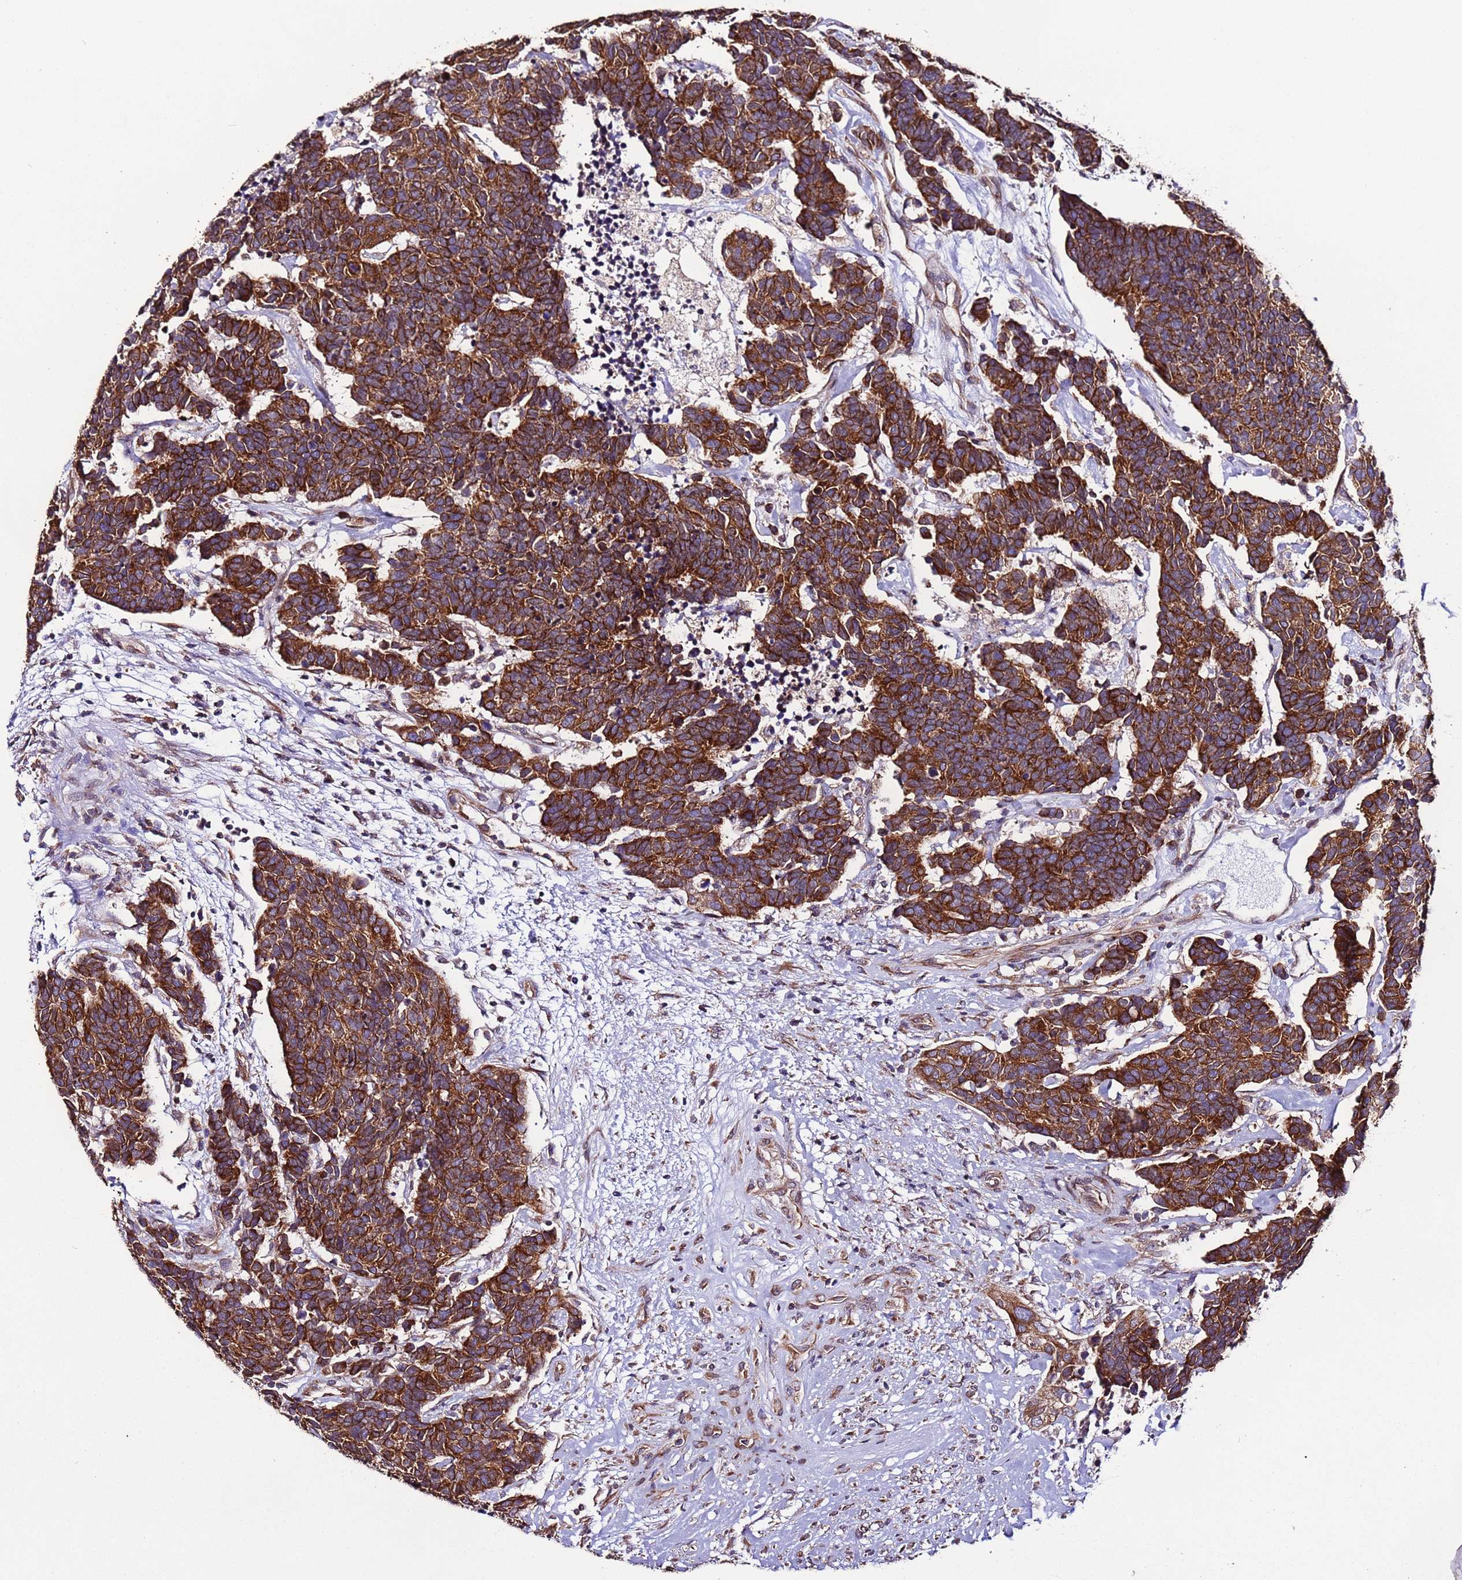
{"staining": {"intensity": "strong", "quantity": ">75%", "location": "cytoplasmic/membranous"}, "tissue": "carcinoid", "cell_type": "Tumor cells", "image_type": "cancer", "snomed": [{"axis": "morphology", "description": "Carcinoma, NOS"}, {"axis": "morphology", "description": "Carcinoid, malignant, NOS"}, {"axis": "topography", "description": "Urinary bladder"}], "caption": "Human carcinoid stained with a protein marker shows strong staining in tumor cells.", "gene": "SLC41A3", "patient": {"sex": "male", "age": 57}}